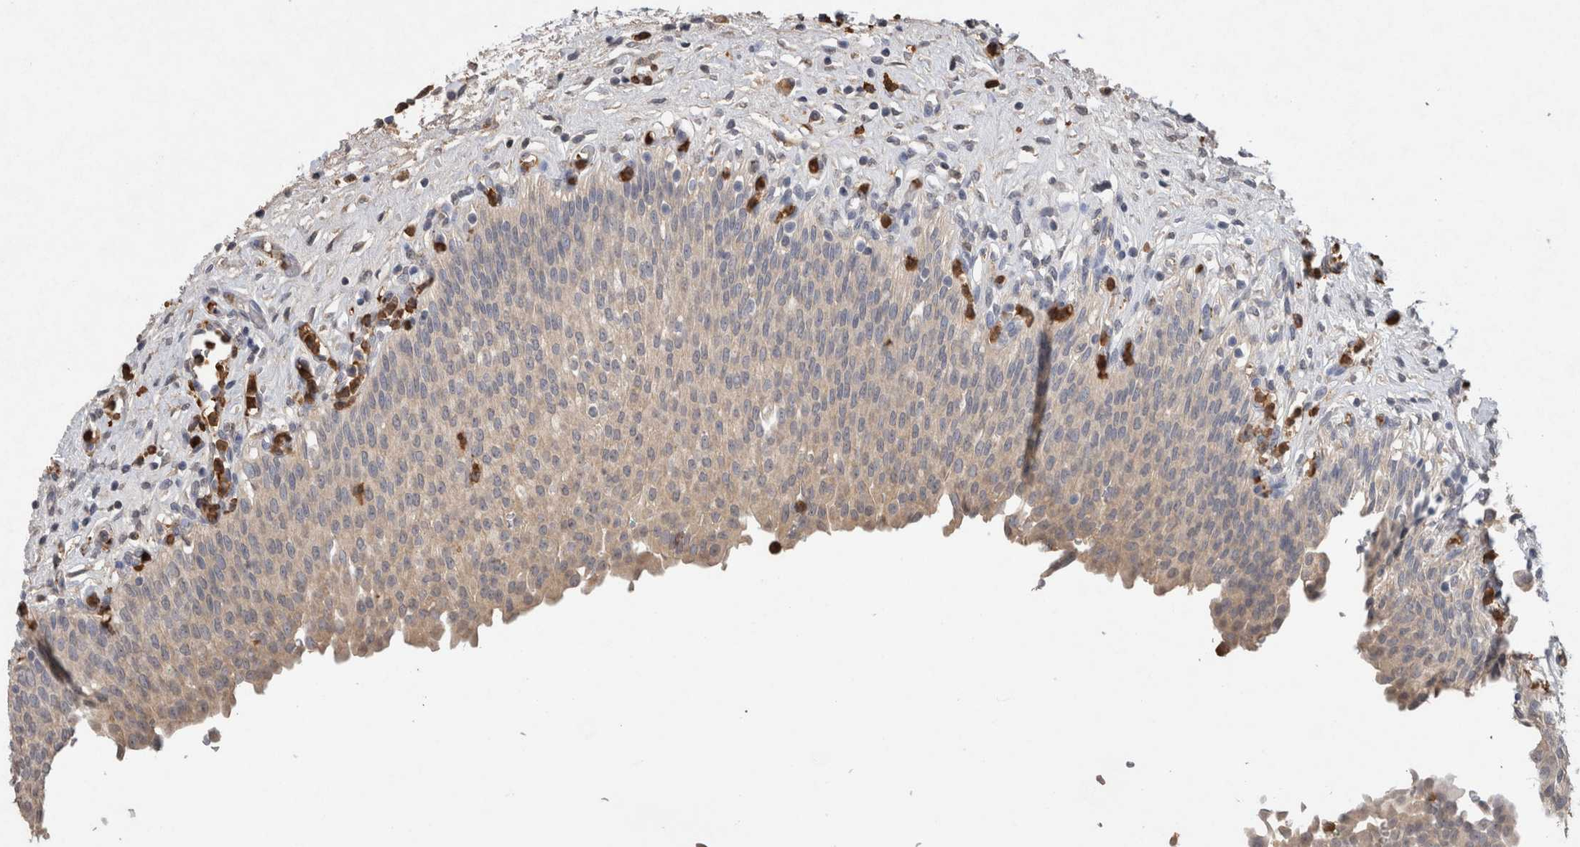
{"staining": {"intensity": "weak", "quantity": "<25%", "location": "cytoplasmic/membranous"}, "tissue": "urinary bladder", "cell_type": "Urothelial cells", "image_type": "normal", "snomed": [{"axis": "morphology", "description": "Urothelial carcinoma, High grade"}, {"axis": "topography", "description": "Urinary bladder"}], "caption": "A high-resolution micrograph shows immunohistochemistry (IHC) staining of benign urinary bladder, which exhibits no significant expression in urothelial cells.", "gene": "FABP7", "patient": {"sex": "male", "age": 46}}